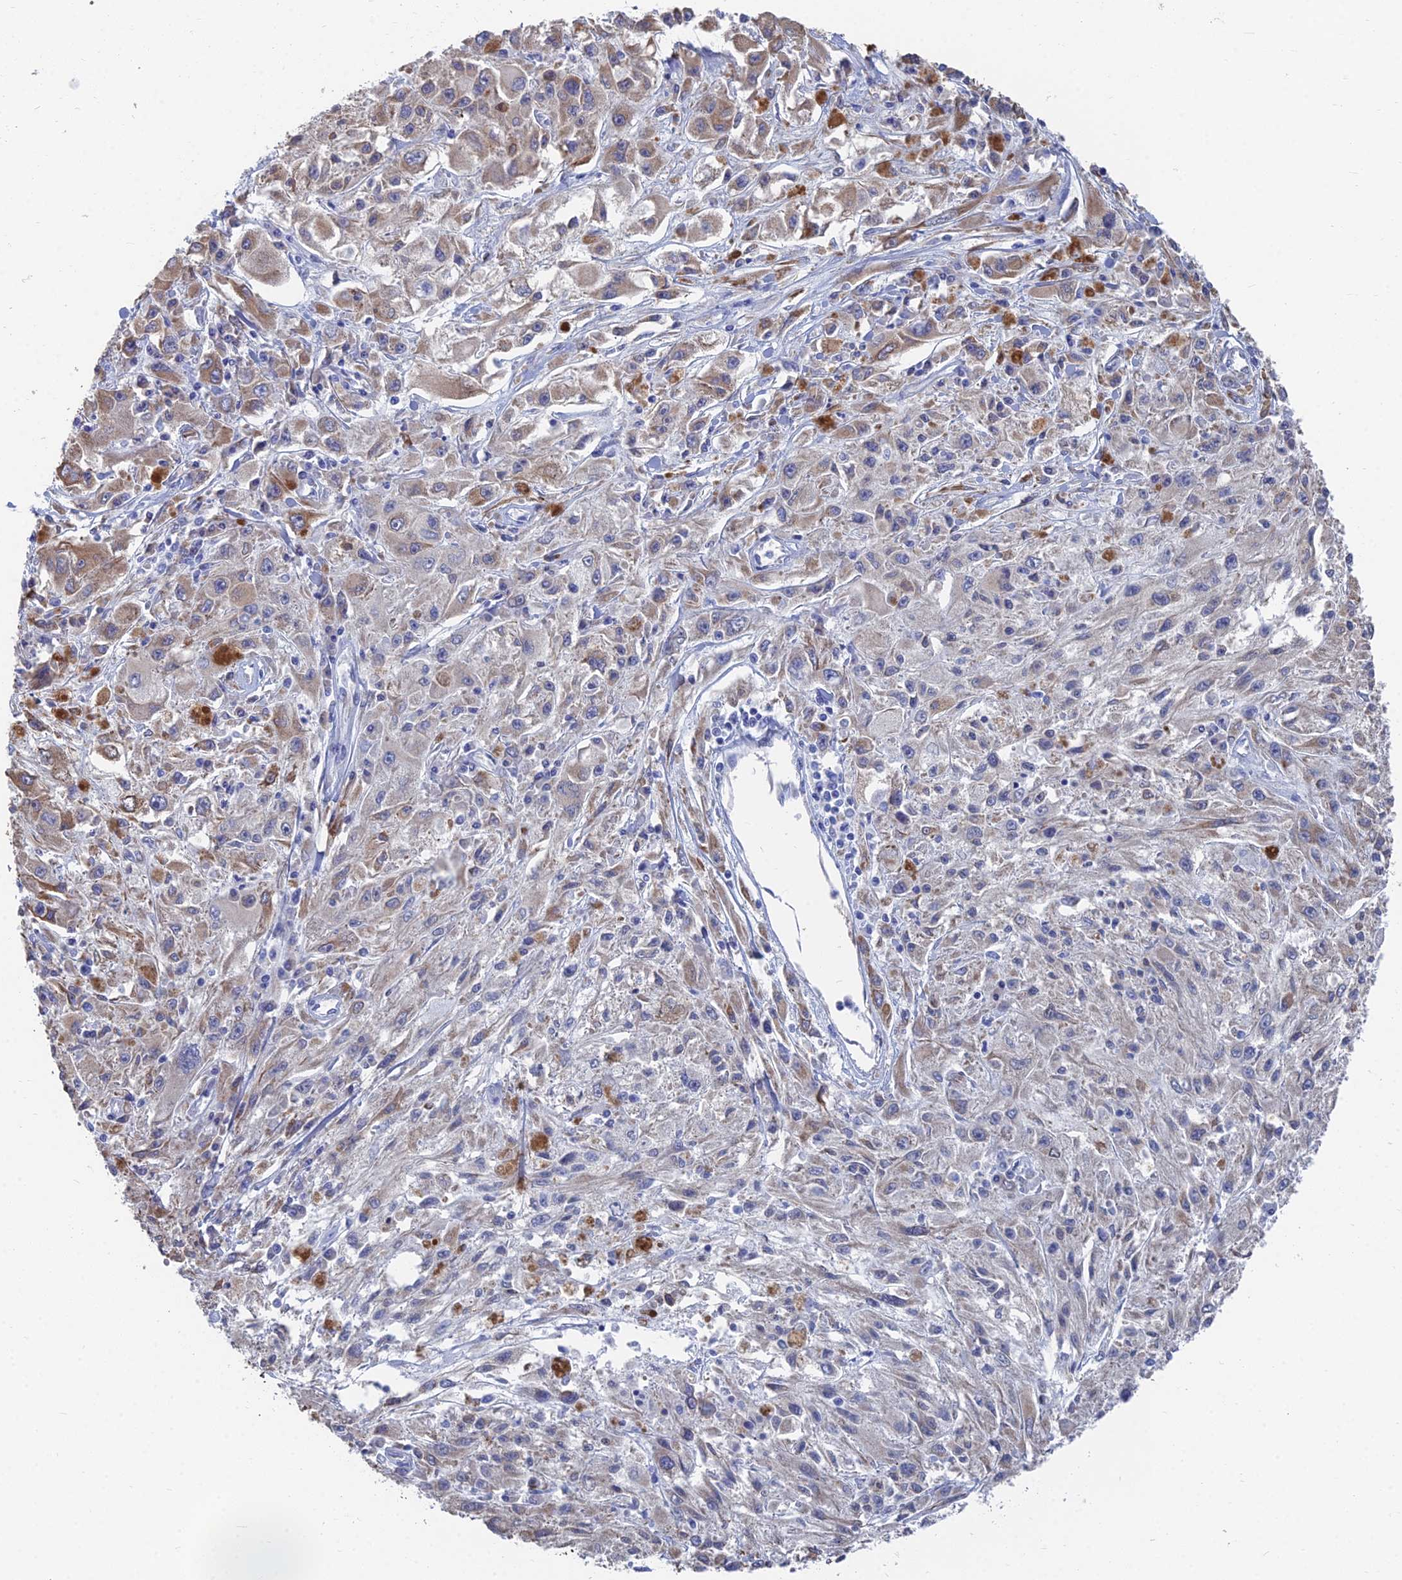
{"staining": {"intensity": "weak", "quantity": "25%-75%", "location": "cytoplasmic/membranous"}, "tissue": "melanoma", "cell_type": "Tumor cells", "image_type": "cancer", "snomed": [{"axis": "morphology", "description": "Malignant melanoma, Metastatic site"}, {"axis": "topography", "description": "Skin"}], "caption": "Weak cytoplasmic/membranous positivity is present in approximately 25%-75% of tumor cells in malignant melanoma (metastatic site).", "gene": "TNNT3", "patient": {"sex": "male", "age": 53}}